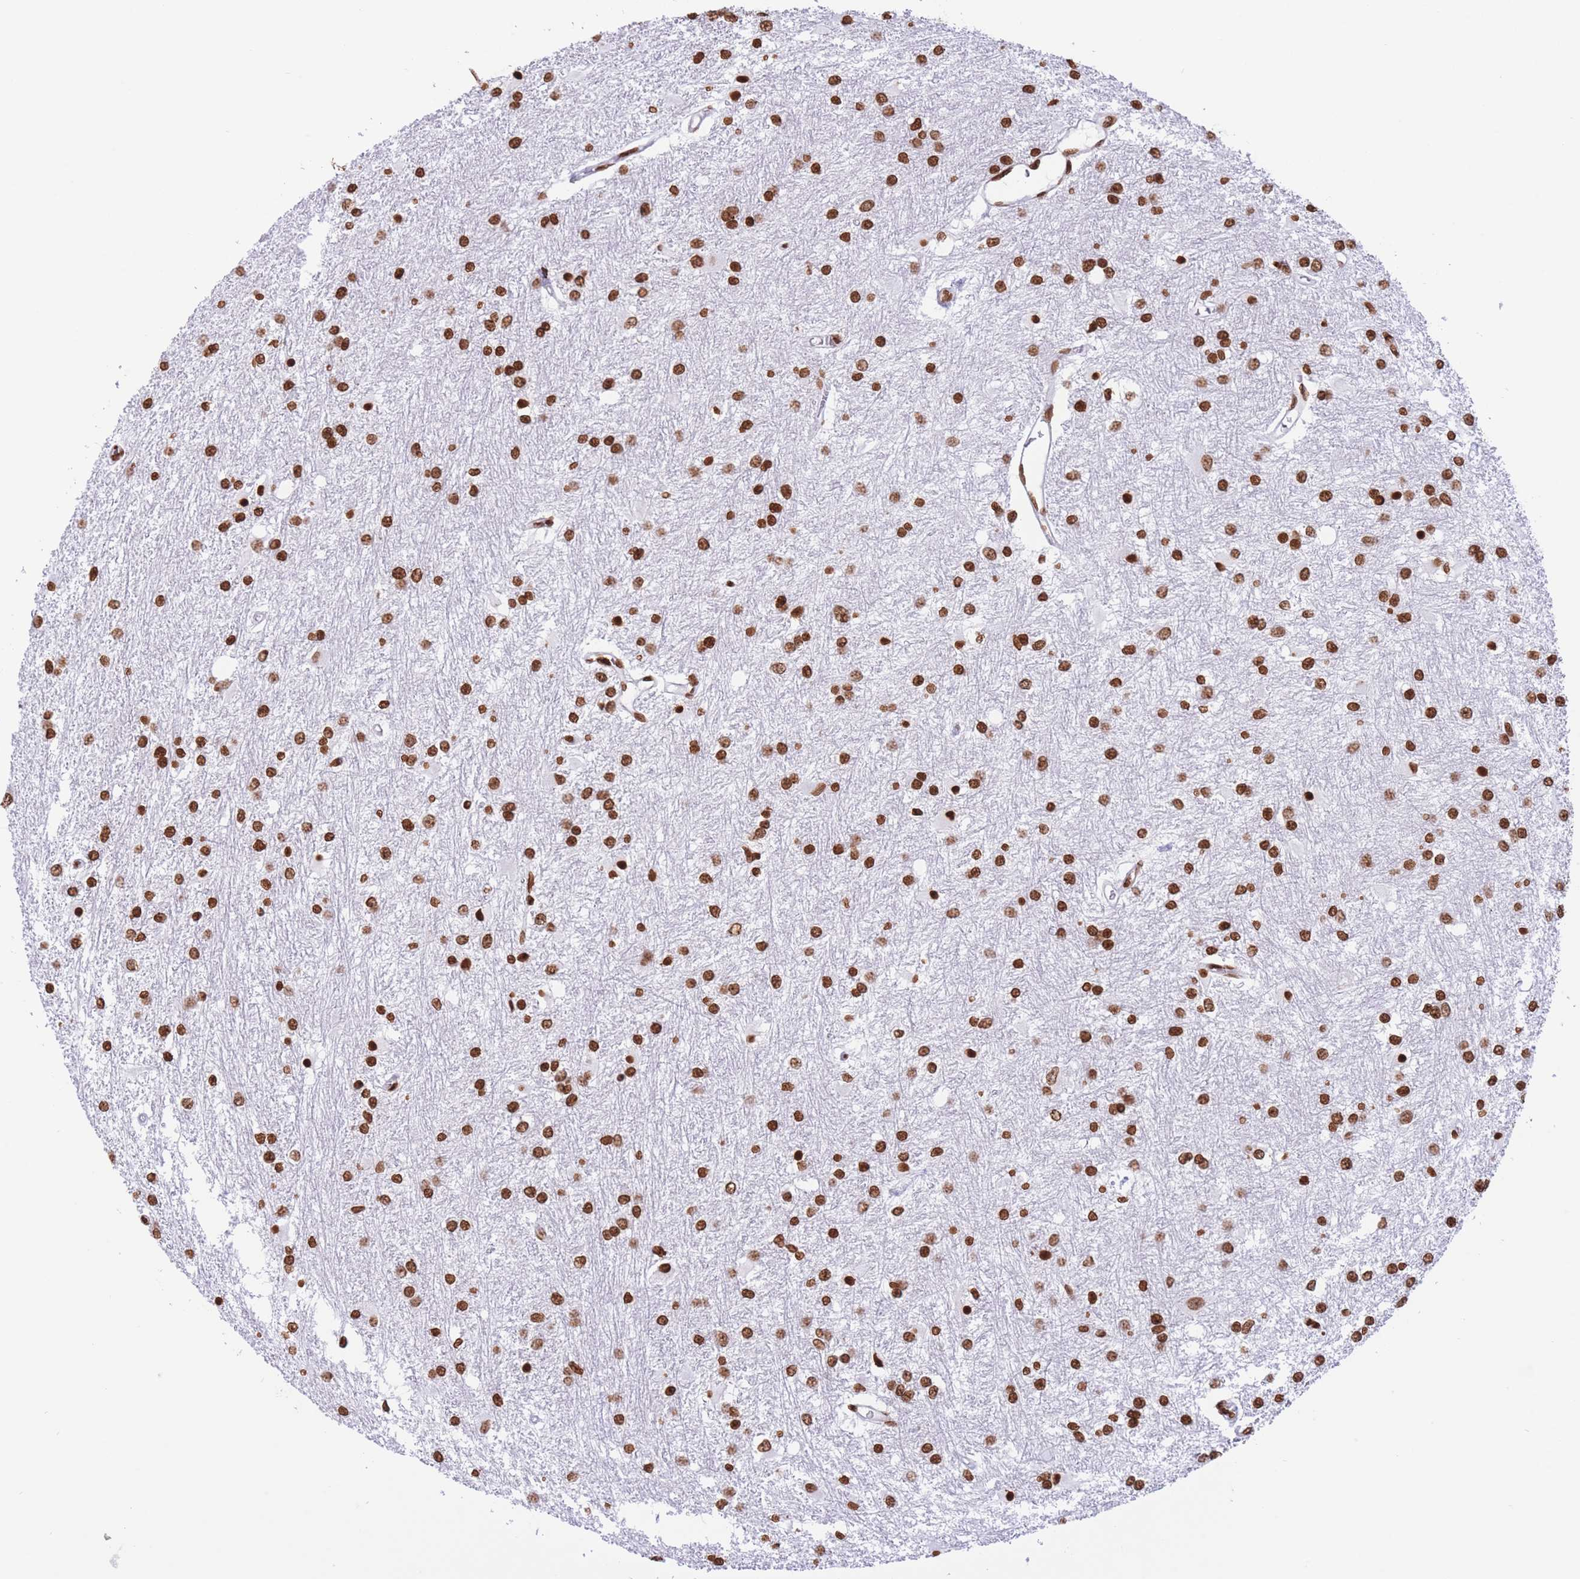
{"staining": {"intensity": "strong", "quantity": ">75%", "location": "nuclear"}, "tissue": "glioma", "cell_type": "Tumor cells", "image_type": "cancer", "snomed": [{"axis": "morphology", "description": "Glioma, malignant, High grade"}, {"axis": "topography", "description": "Brain"}], "caption": "A high-resolution photomicrograph shows immunohistochemistry (IHC) staining of high-grade glioma (malignant), which reveals strong nuclear positivity in approximately >75% of tumor cells.", "gene": "H2BC11", "patient": {"sex": "female", "age": 50}}